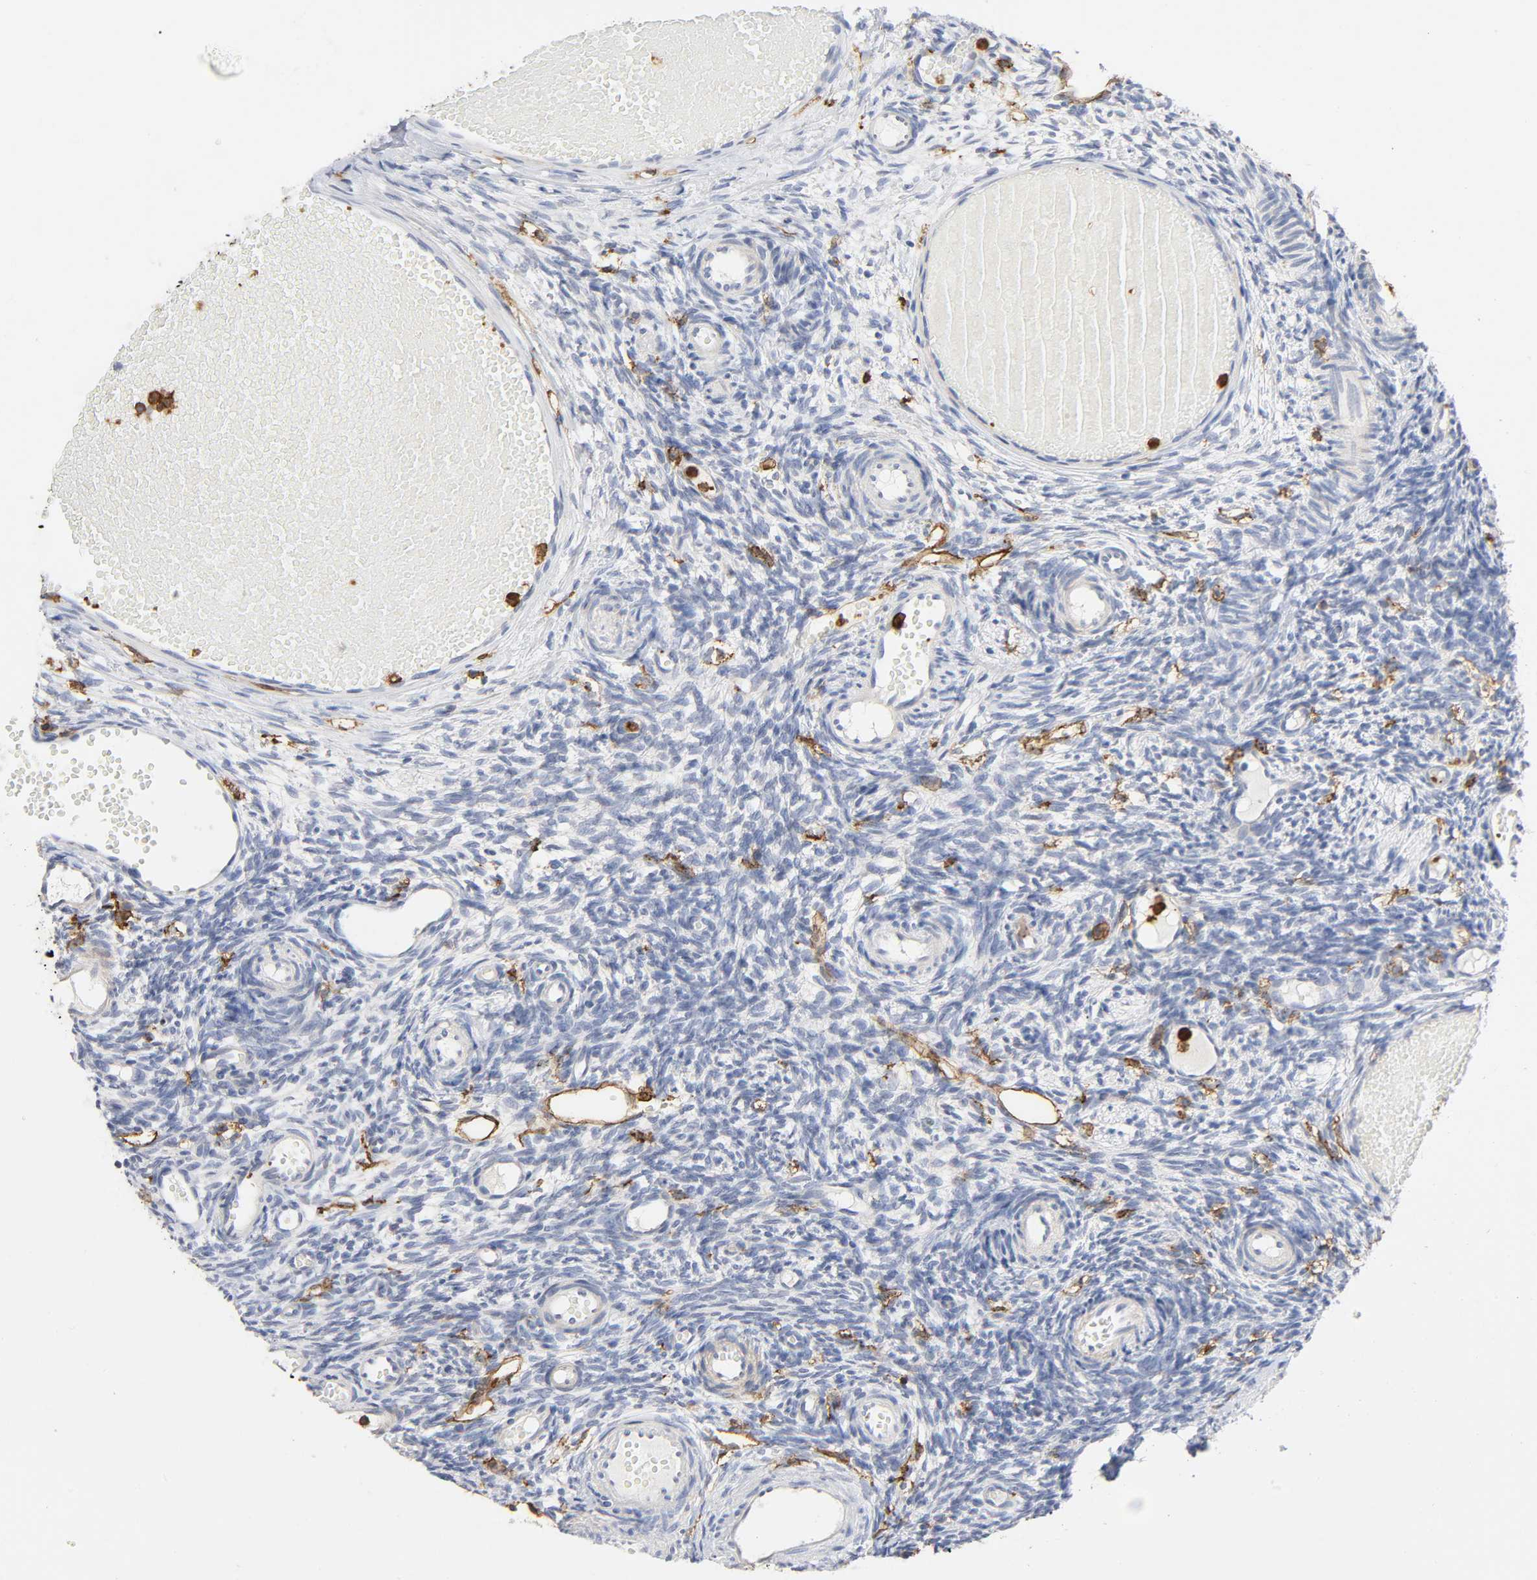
{"staining": {"intensity": "negative", "quantity": "none", "location": "none"}, "tissue": "ovary", "cell_type": "Ovarian stroma cells", "image_type": "normal", "snomed": [{"axis": "morphology", "description": "Normal tissue, NOS"}, {"axis": "topography", "description": "Ovary"}], "caption": "The photomicrograph shows no significant staining in ovarian stroma cells of ovary.", "gene": "LYN", "patient": {"sex": "female", "age": 35}}